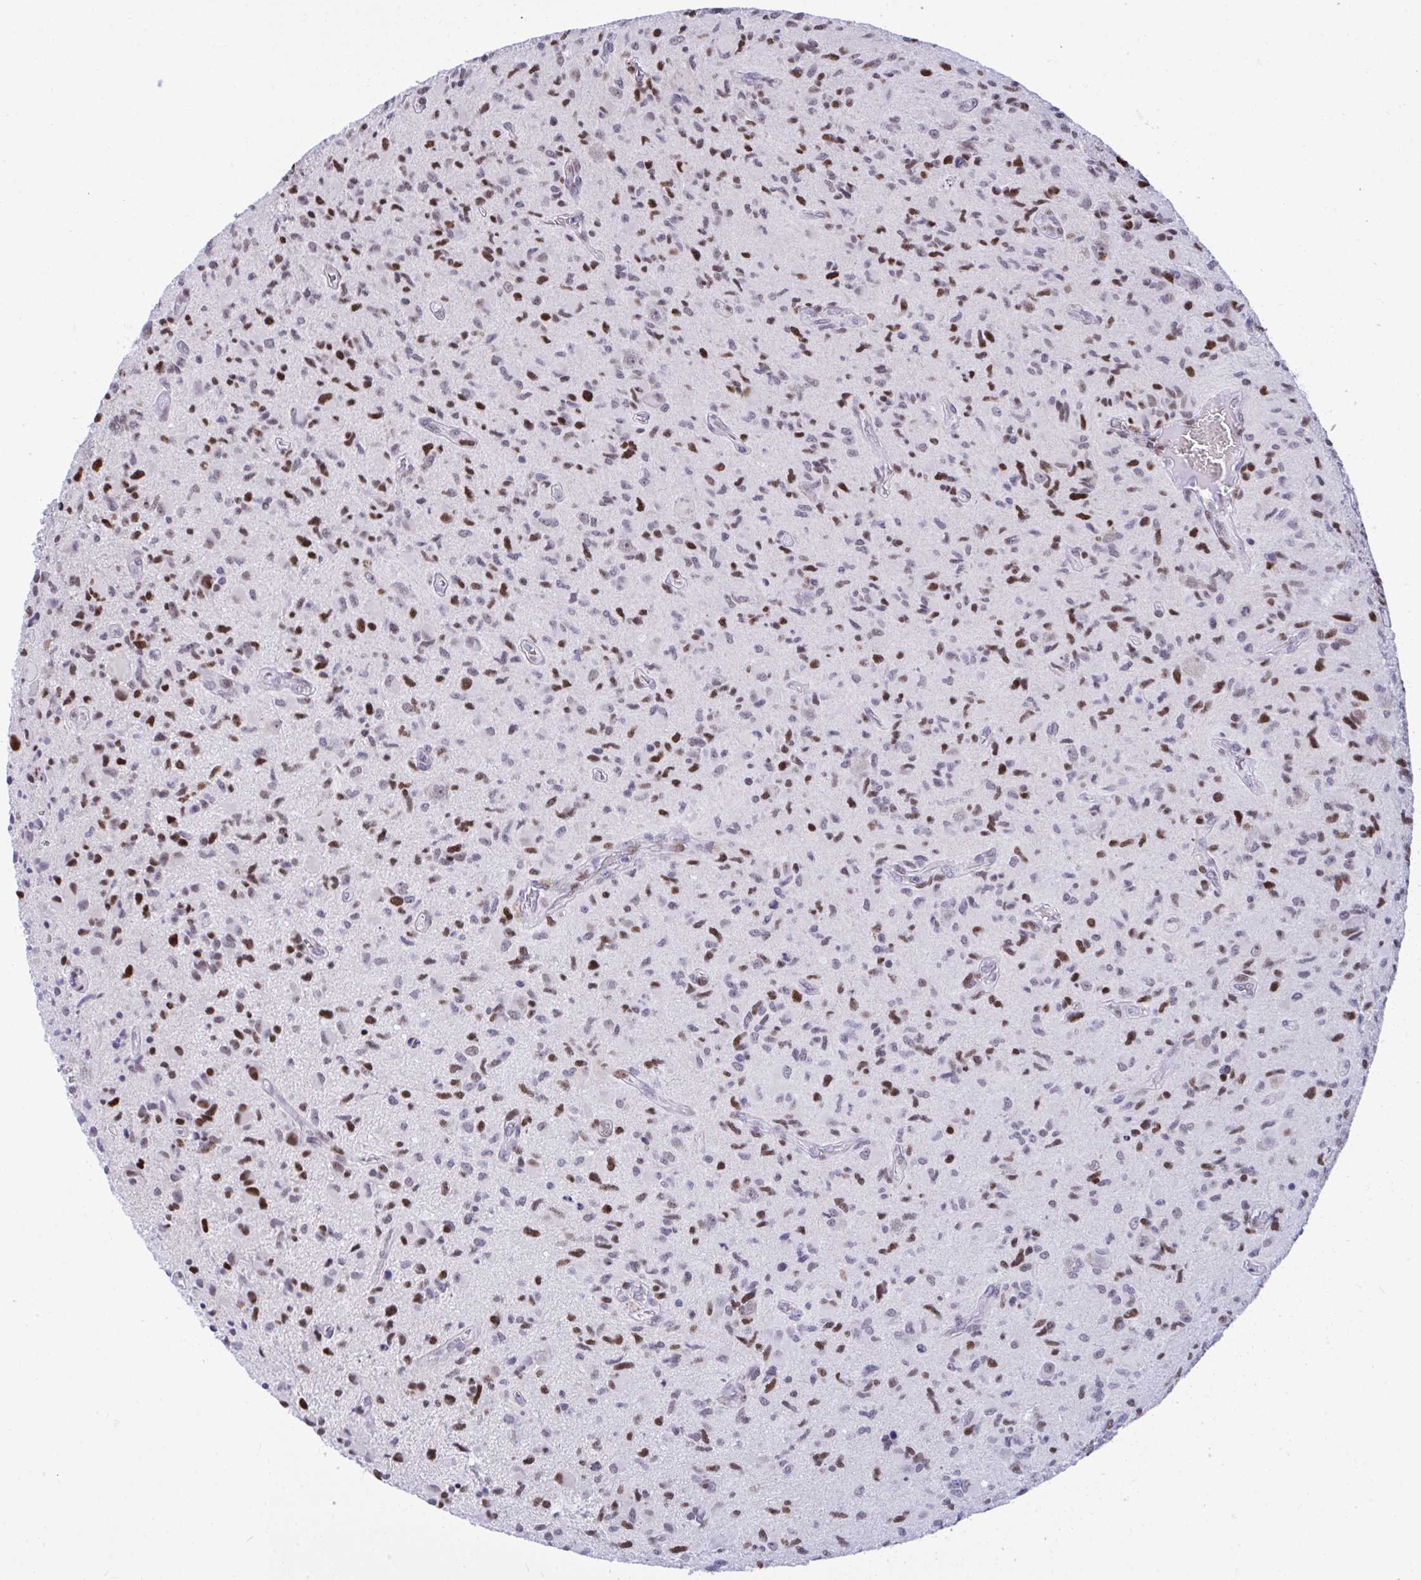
{"staining": {"intensity": "strong", "quantity": "25%-75%", "location": "nuclear"}, "tissue": "glioma", "cell_type": "Tumor cells", "image_type": "cancer", "snomed": [{"axis": "morphology", "description": "Glioma, malignant, High grade"}, {"axis": "topography", "description": "Brain"}], "caption": "Strong nuclear staining for a protein is appreciated in about 25%-75% of tumor cells of malignant high-grade glioma using immunohistochemistry.", "gene": "C1QL2", "patient": {"sex": "female", "age": 65}}